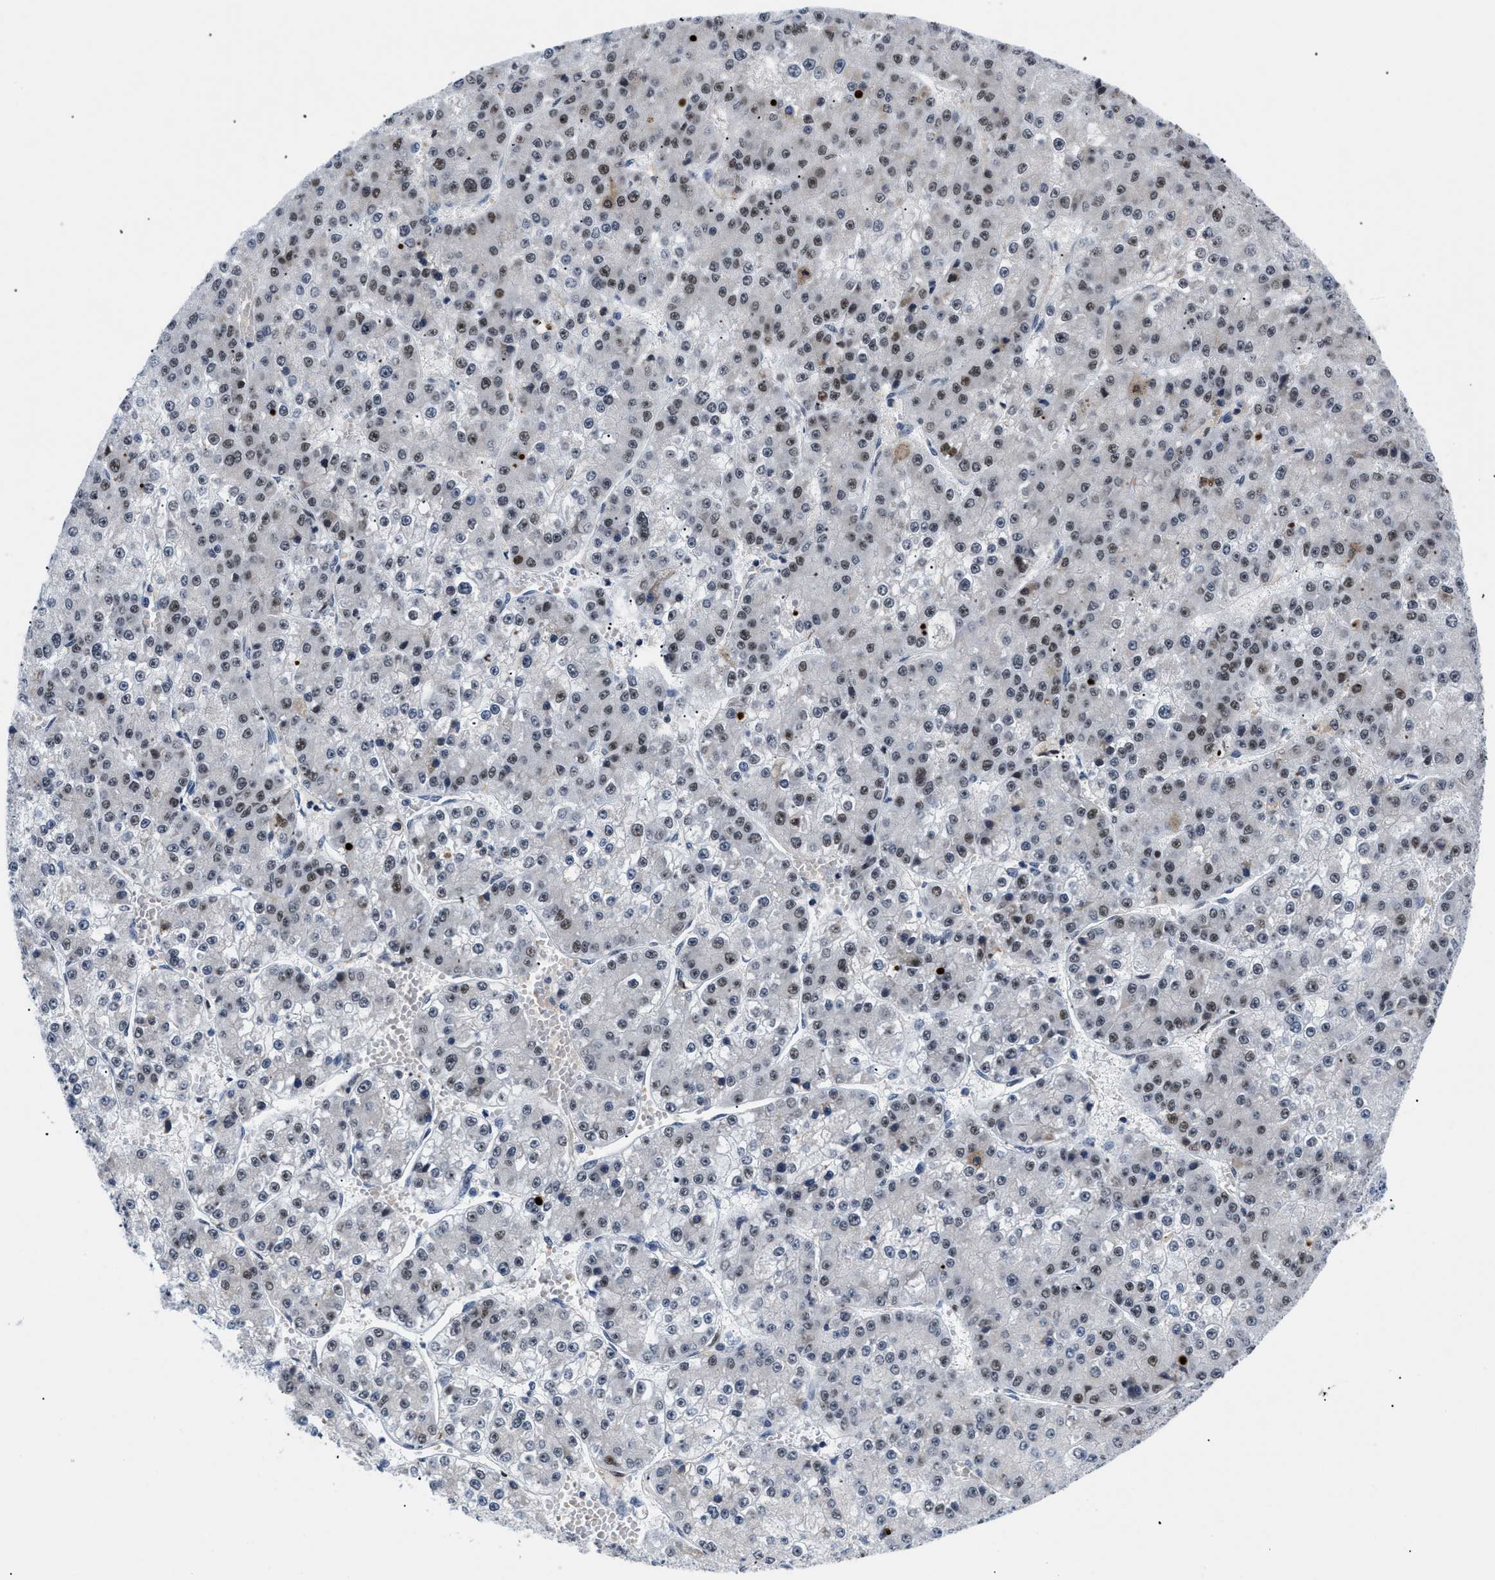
{"staining": {"intensity": "weak", "quantity": "25%-75%", "location": "nuclear"}, "tissue": "liver cancer", "cell_type": "Tumor cells", "image_type": "cancer", "snomed": [{"axis": "morphology", "description": "Carcinoma, Hepatocellular, NOS"}, {"axis": "topography", "description": "Liver"}], "caption": "Tumor cells exhibit low levels of weak nuclear expression in about 25%-75% of cells in human liver cancer.", "gene": "PITHD1", "patient": {"sex": "female", "age": 73}}